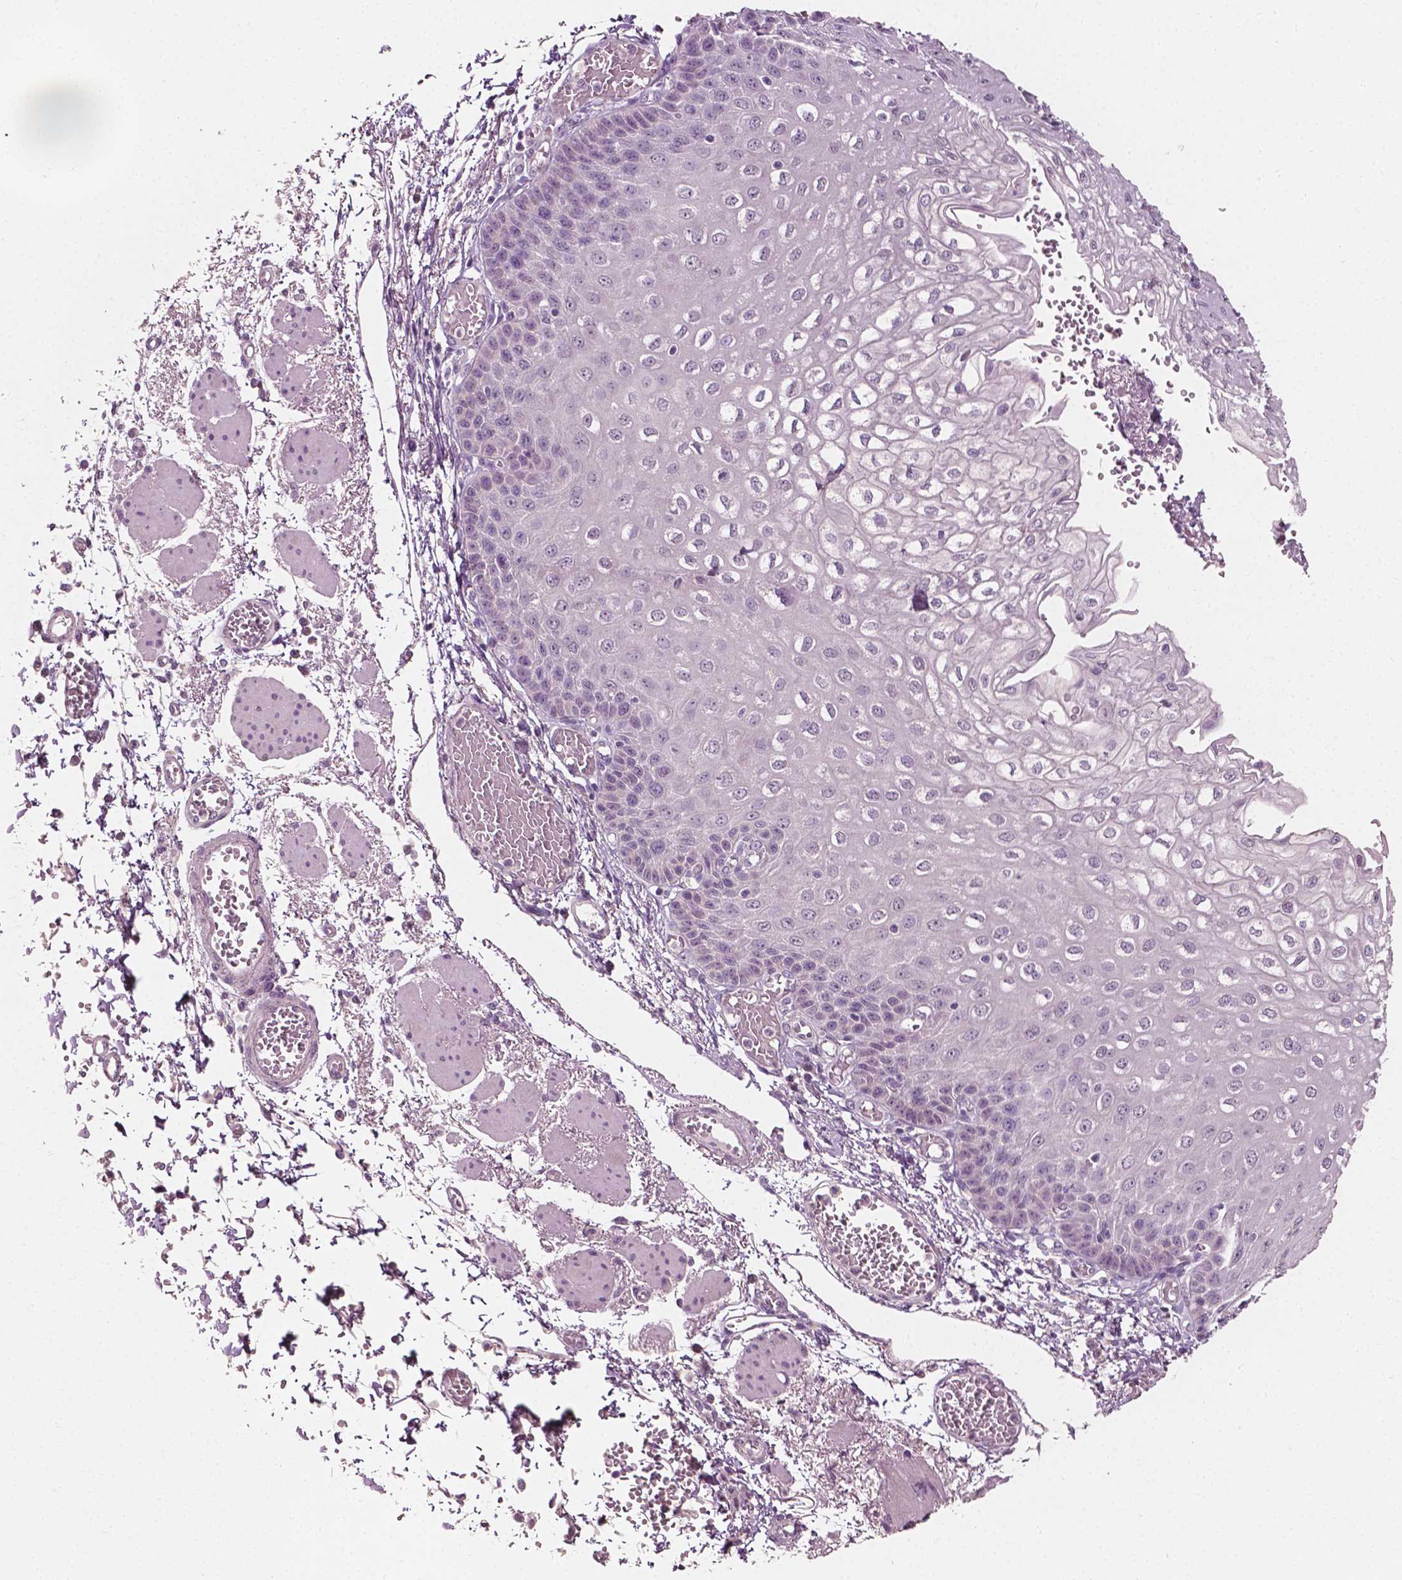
{"staining": {"intensity": "negative", "quantity": "none", "location": "none"}, "tissue": "esophagus", "cell_type": "Squamous epithelial cells", "image_type": "normal", "snomed": [{"axis": "morphology", "description": "Normal tissue, NOS"}, {"axis": "morphology", "description": "Adenocarcinoma, NOS"}, {"axis": "topography", "description": "Esophagus"}], "caption": "High power microscopy image of an immunohistochemistry (IHC) photomicrograph of benign esophagus, revealing no significant positivity in squamous epithelial cells. The staining is performed using DAB brown chromogen with nuclei counter-stained in using hematoxylin.", "gene": "PLA2R1", "patient": {"sex": "male", "age": 81}}